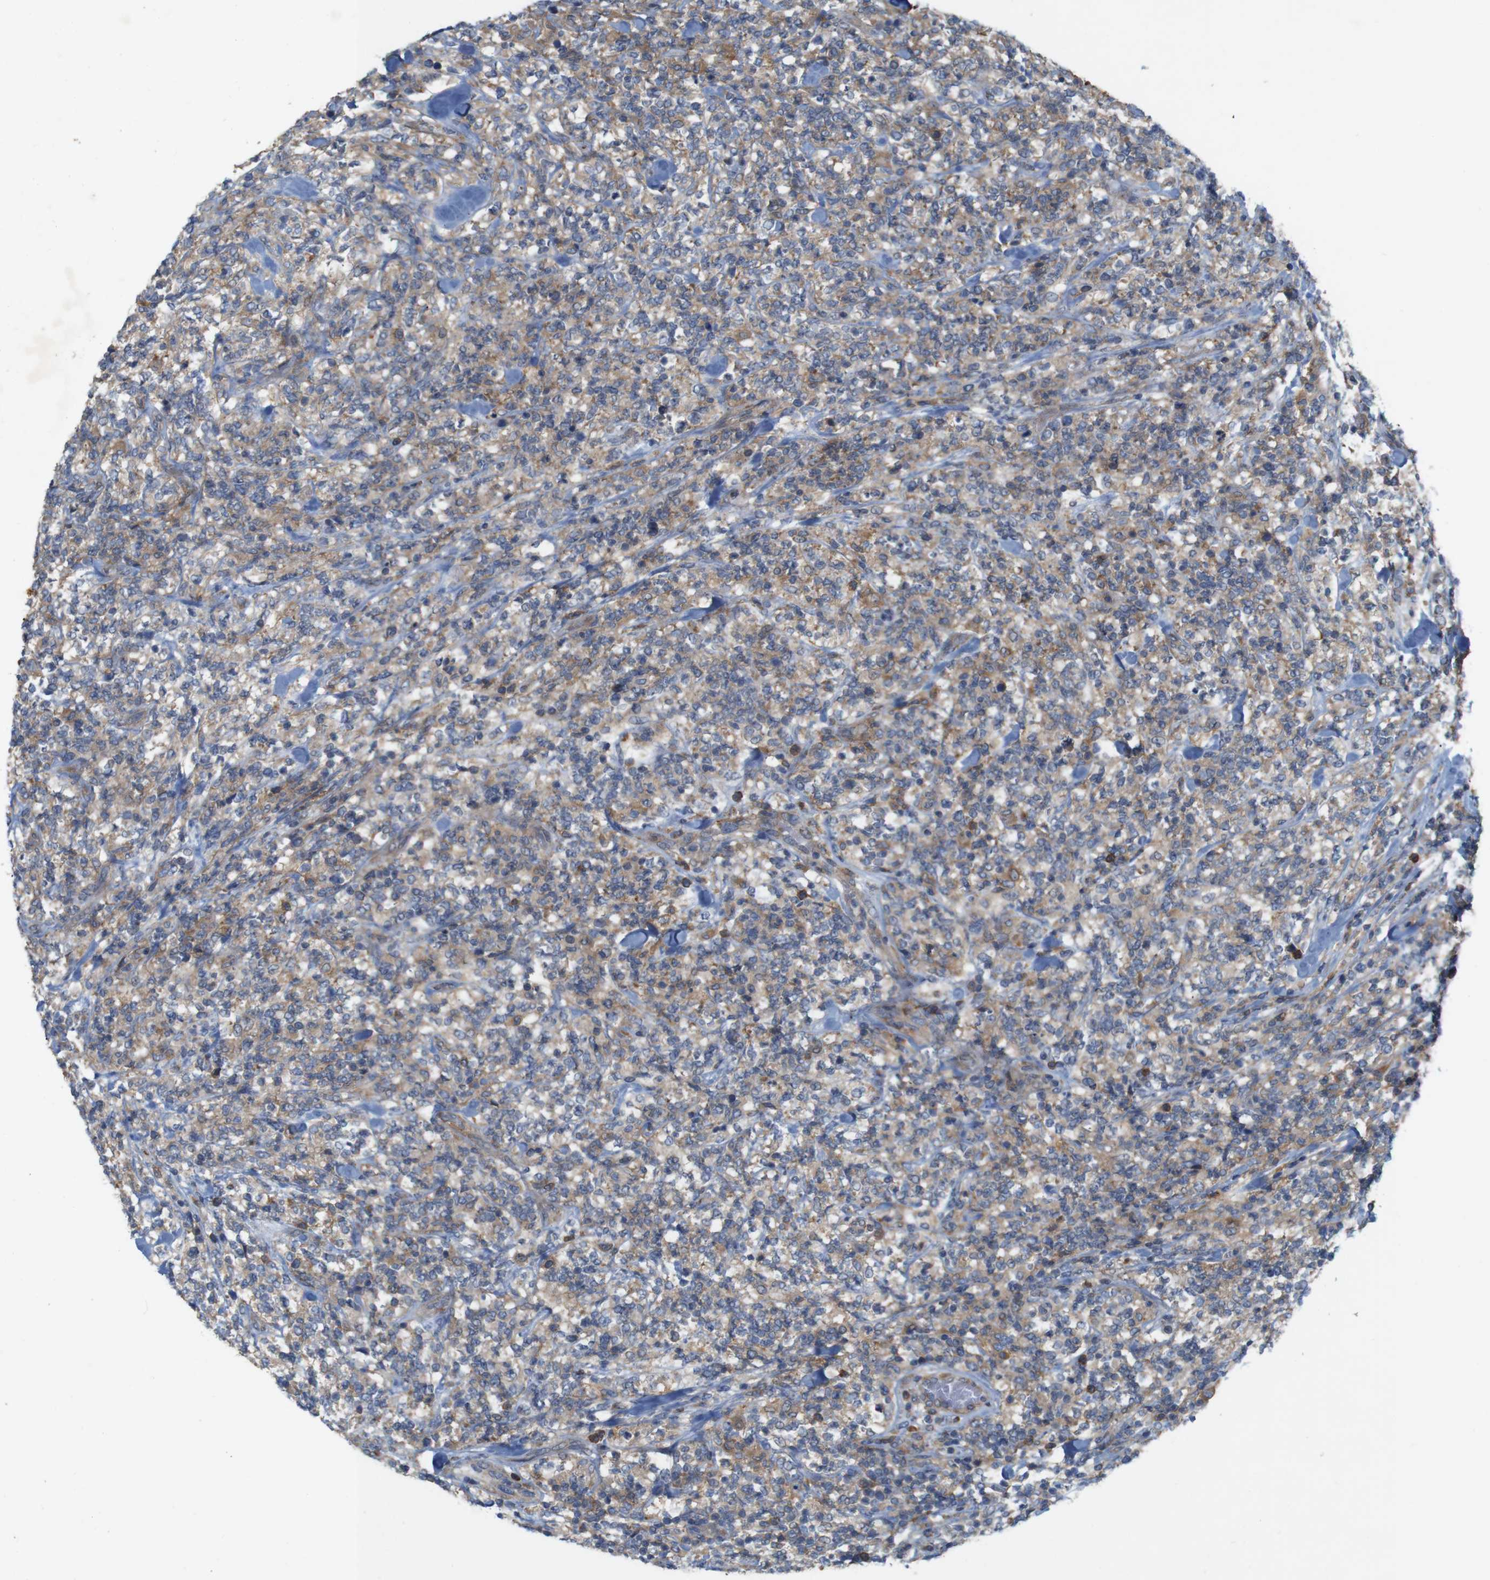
{"staining": {"intensity": "moderate", "quantity": ">75%", "location": "cytoplasmic/membranous"}, "tissue": "lymphoma", "cell_type": "Tumor cells", "image_type": "cancer", "snomed": [{"axis": "morphology", "description": "Malignant lymphoma, non-Hodgkin's type, High grade"}, {"axis": "topography", "description": "Soft tissue"}], "caption": "An immunohistochemistry photomicrograph of tumor tissue is shown. Protein staining in brown shows moderate cytoplasmic/membranous positivity in malignant lymphoma, non-Hodgkin's type (high-grade) within tumor cells.", "gene": "SIGLEC8", "patient": {"sex": "male", "age": 18}}